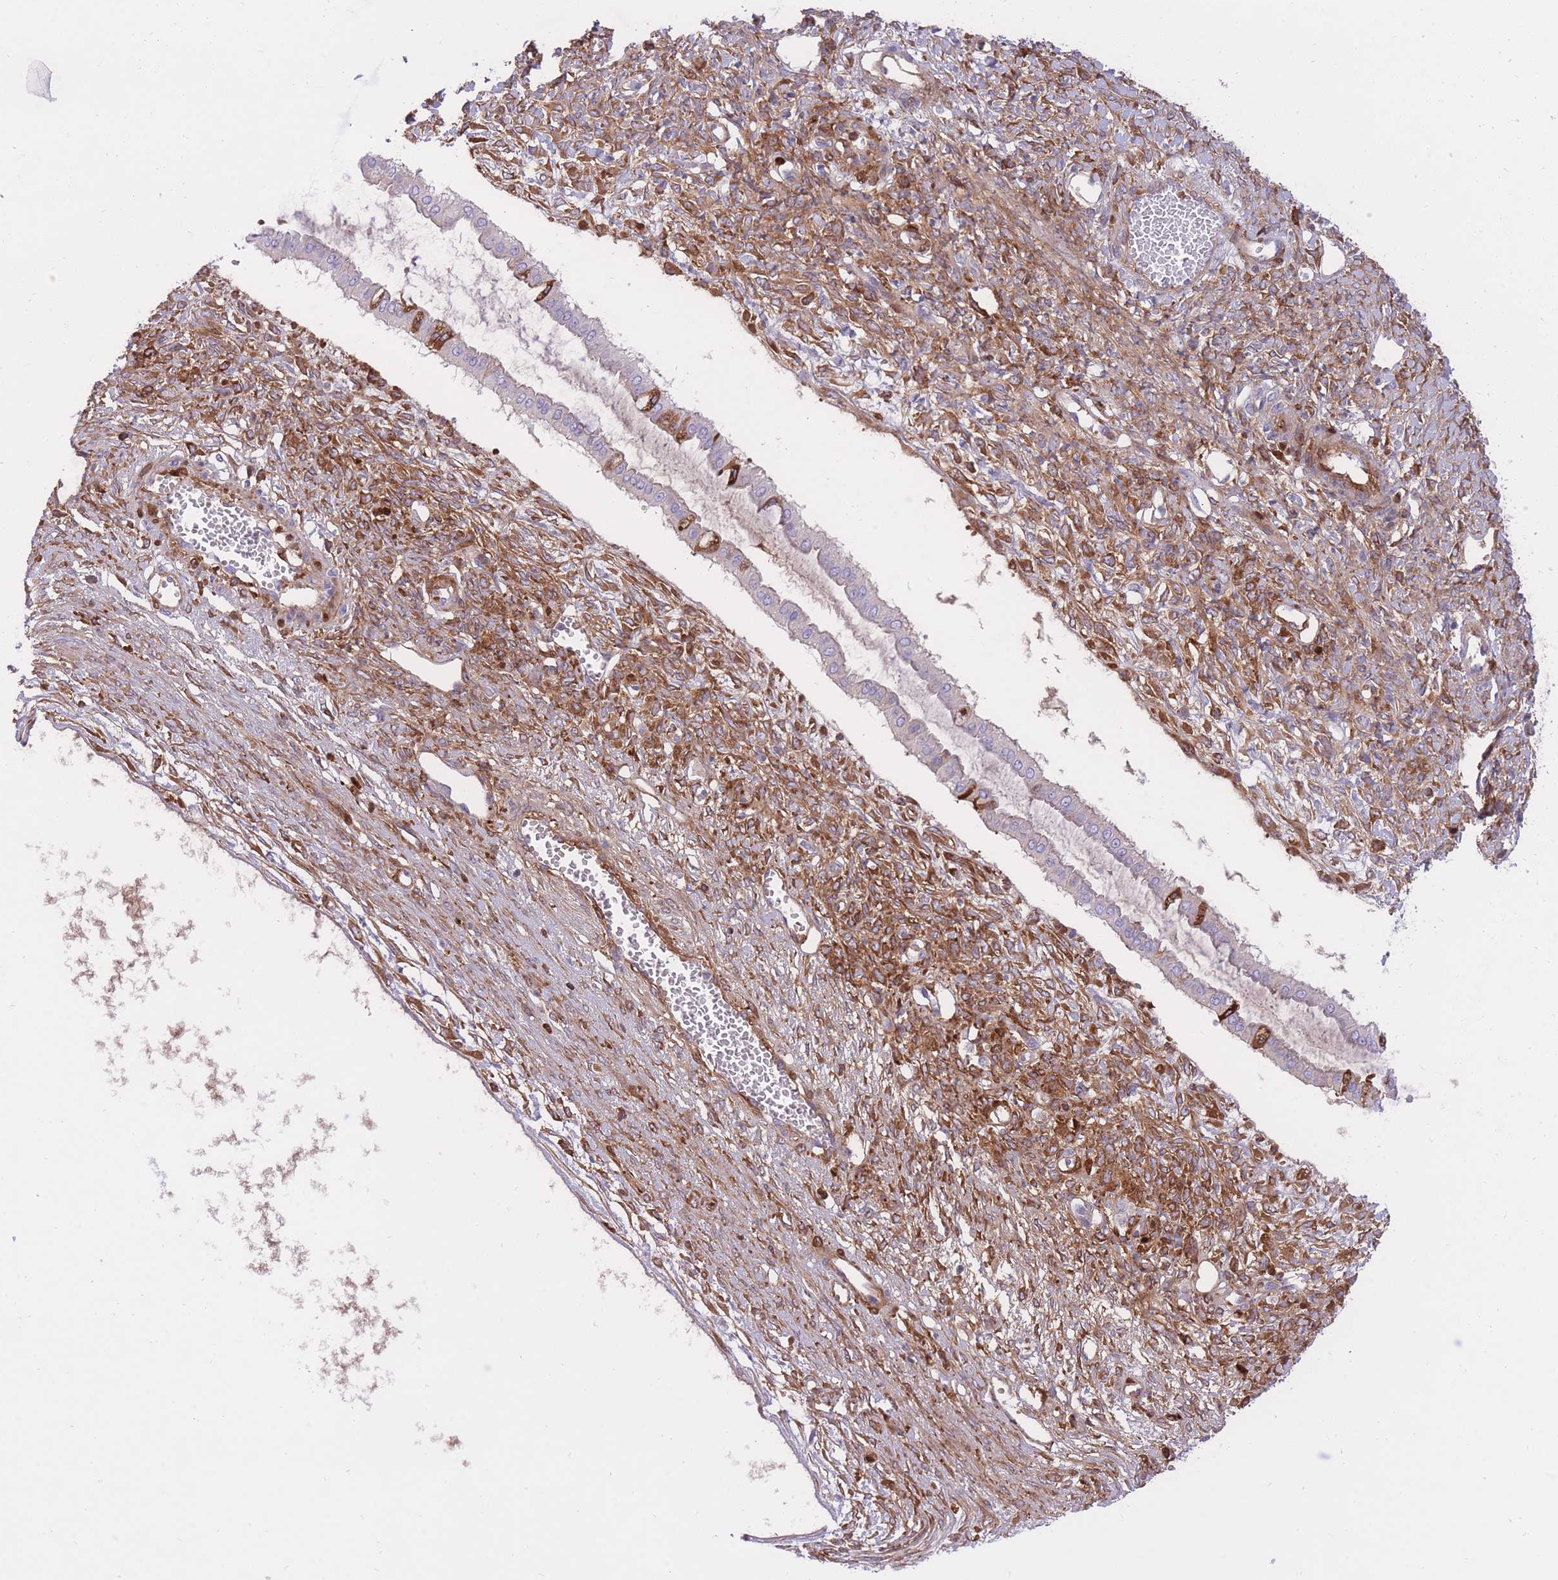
{"staining": {"intensity": "strong", "quantity": "<25%", "location": "cytoplasmic/membranous"}, "tissue": "ovarian cancer", "cell_type": "Tumor cells", "image_type": "cancer", "snomed": [{"axis": "morphology", "description": "Cystadenocarcinoma, mucinous, NOS"}, {"axis": "topography", "description": "Ovary"}], "caption": "Brown immunohistochemical staining in human ovarian cancer reveals strong cytoplasmic/membranous expression in approximately <25% of tumor cells.", "gene": "HRG", "patient": {"sex": "female", "age": 73}}